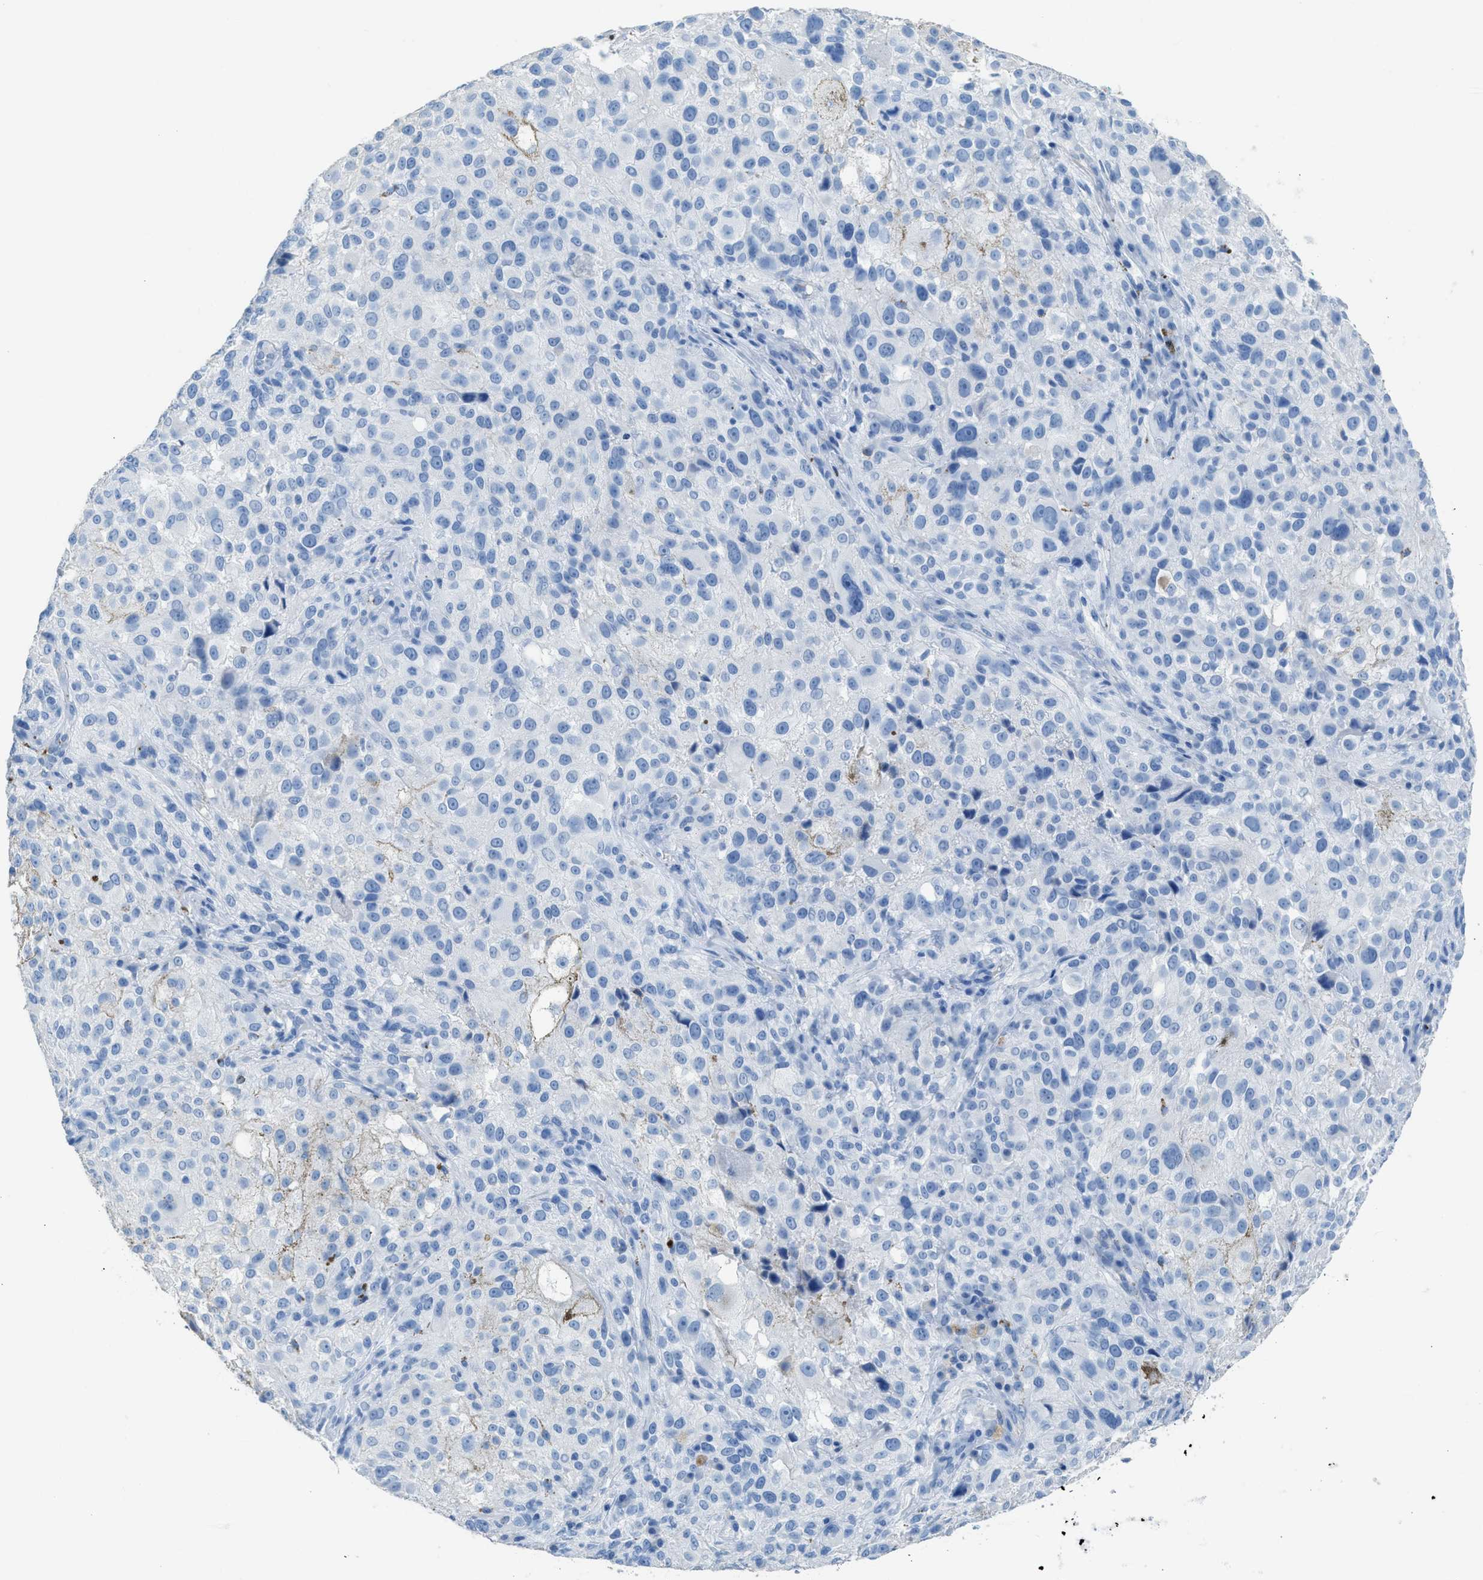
{"staining": {"intensity": "negative", "quantity": "none", "location": "none"}, "tissue": "melanoma", "cell_type": "Tumor cells", "image_type": "cancer", "snomed": [{"axis": "morphology", "description": "Necrosis, NOS"}, {"axis": "morphology", "description": "Malignant melanoma, NOS"}, {"axis": "topography", "description": "Skin"}], "caption": "The micrograph shows no staining of tumor cells in malignant melanoma. The staining is performed using DAB brown chromogen with nuclei counter-stained in using hematoxylin.", "gene": "FAIM2", "patient": {"sex": "female", "age": 87}}